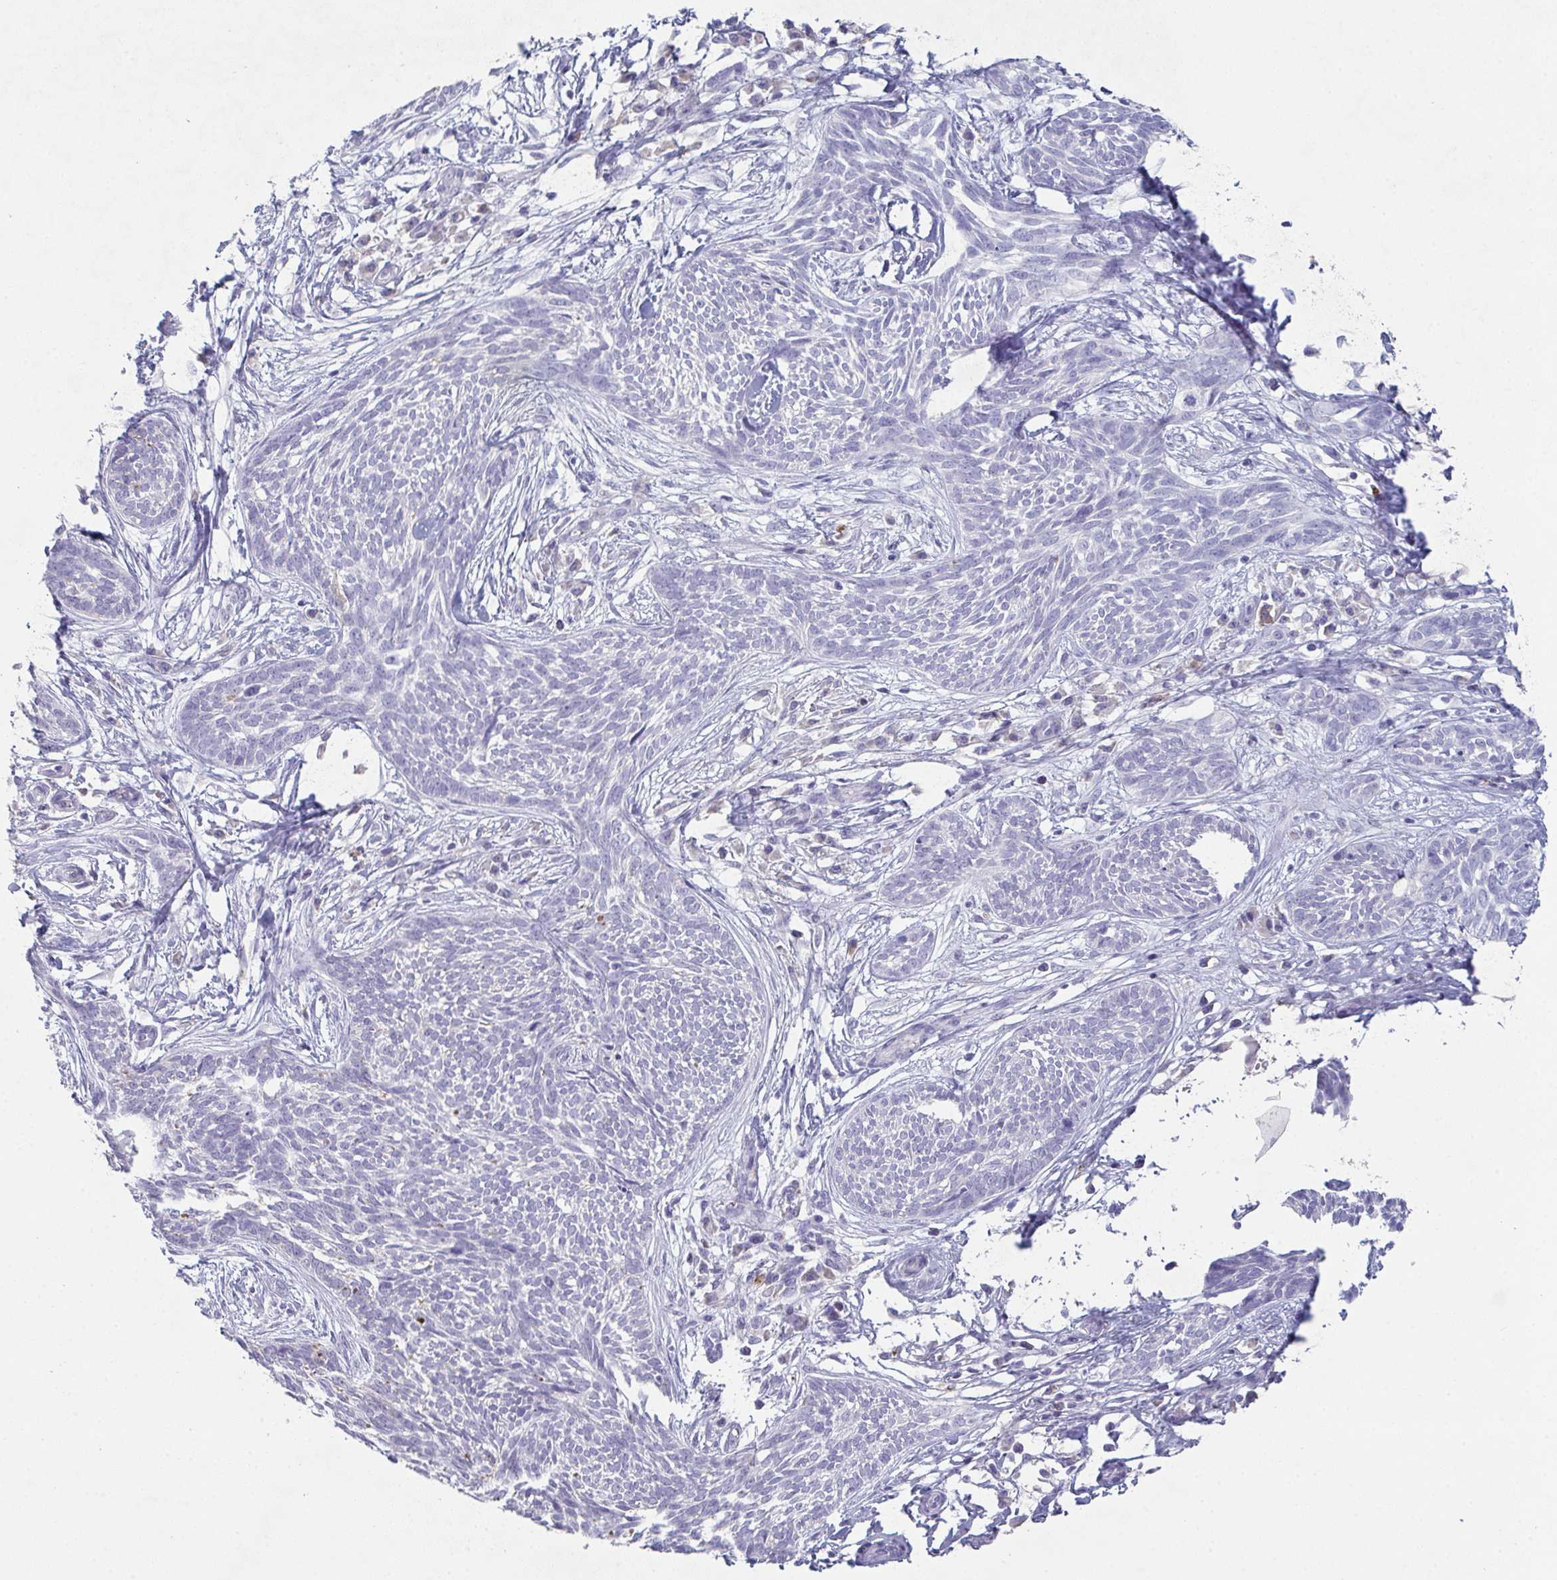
{"staining": {"intensity": "negative", "quantity": "none", "location": "none"}, "tissue": "skin cancer", "cell_type": "Tumor cells", "image_type": "cancer", "snomed": [{"axis": "morphology", "description": "Basal cell carcinoma"}, {"axis": "topography", "description": "Skin"}, {"axis": "topography", "description": "Skin, foot"}], "caption": "High power microscopy histopathology image of an IHC image of skin basal cell carcinoma, revealing no significant staining in tumor cells.", "gene": "ADAM21", "patient": {"sex": "female", "age": 86}}